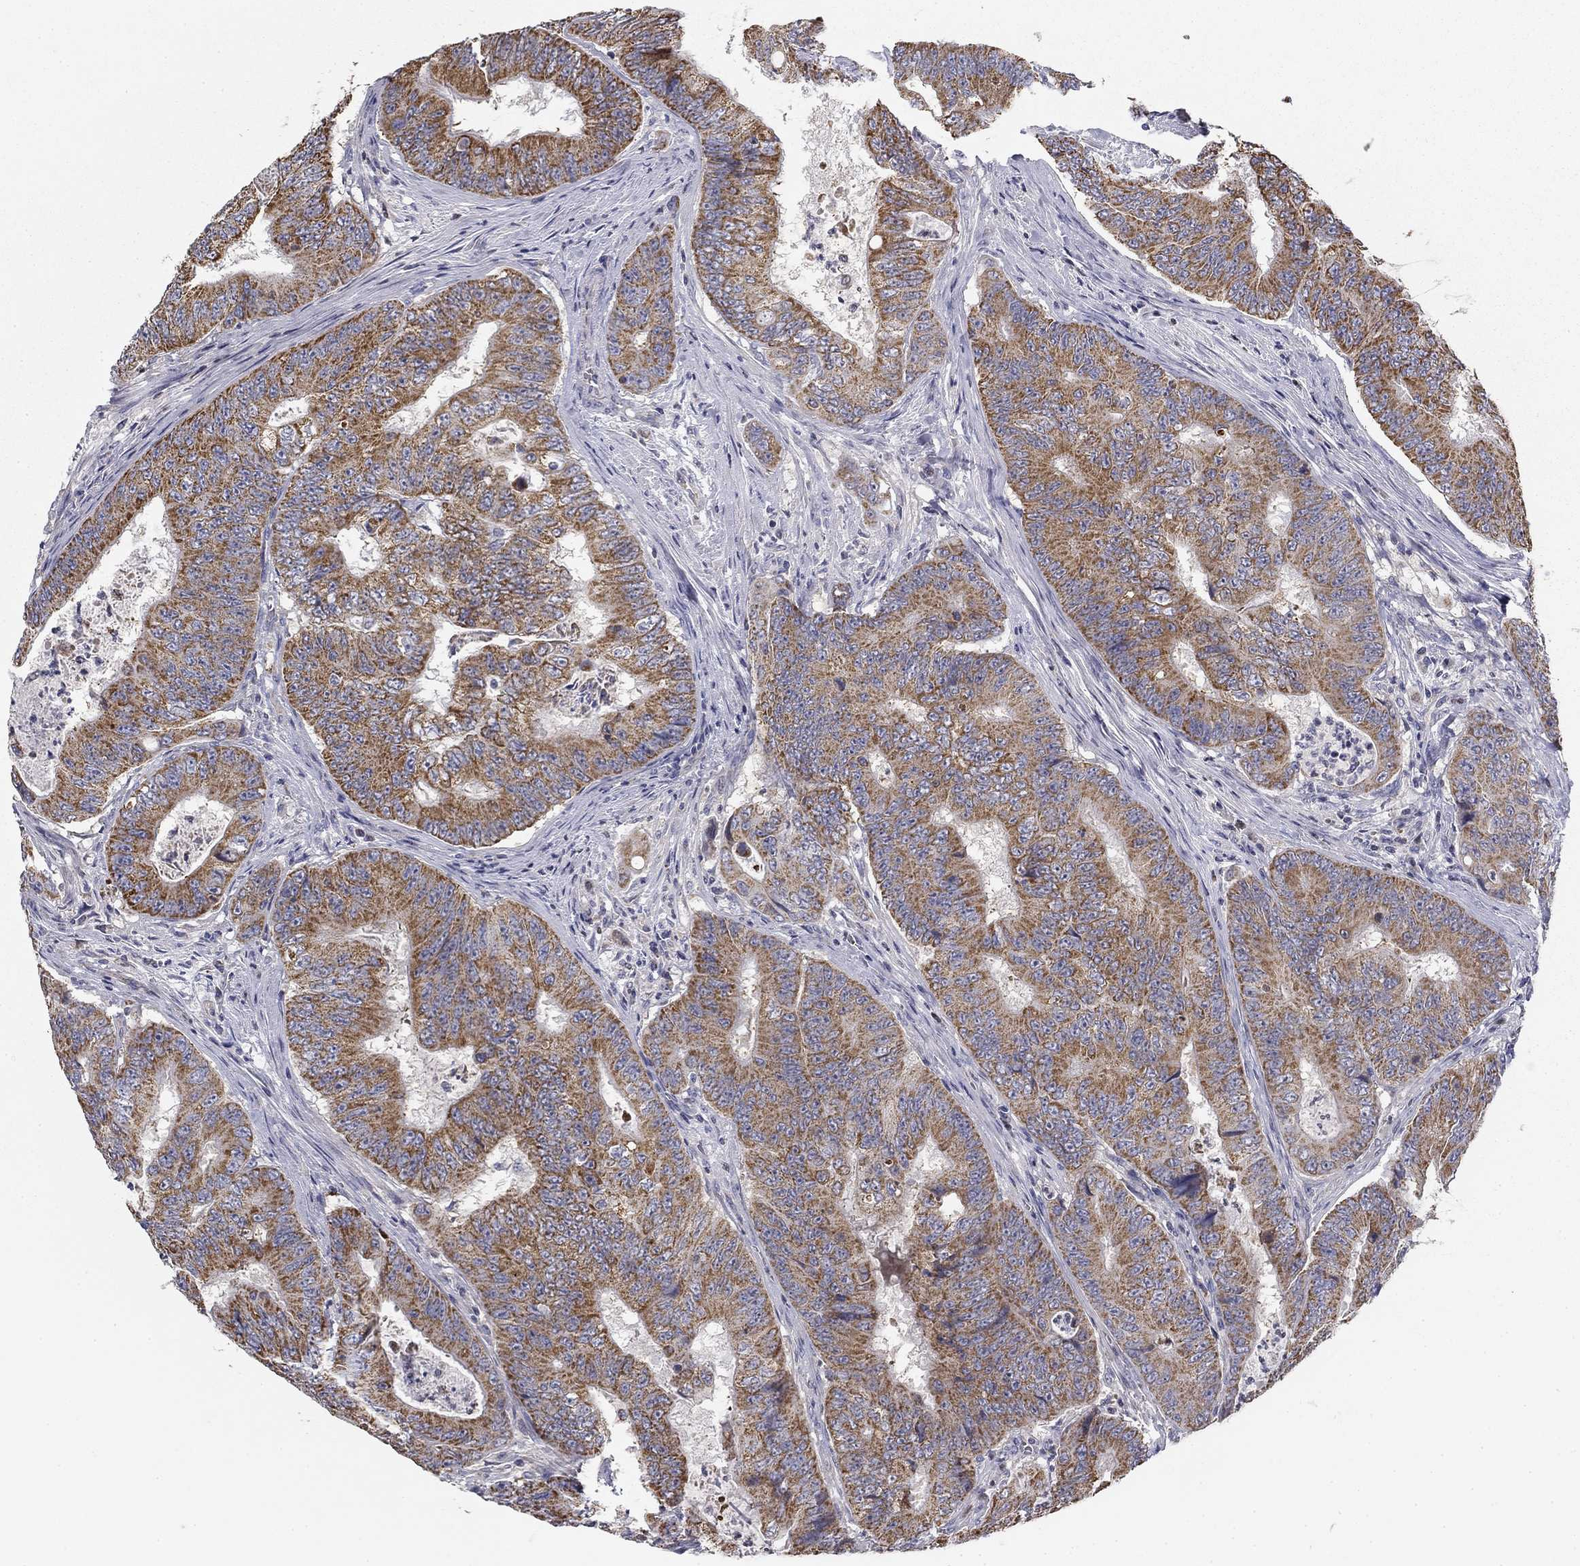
{"staining": {"intensity": "moderate", "quantity": ">75%", "location": "cytoplasmic/membranous"}, "tissue": "colorectal cancer", "cell_type": "Tumor cells", "image_type": "cancer", "snomed": [{"axis": "morphology", "description": "Adenocarcinoma, NOS"}, {"axis": "topography", "description": "Colon"}], "caption": "The histopathology image exhibits a brown stain indicating the presence of a protein in the cytoplasmic/membranous of tumor cells in colorectal cancer.", "gene": "SLC2A9", "patient": {"sex": "female", "age": 48}}